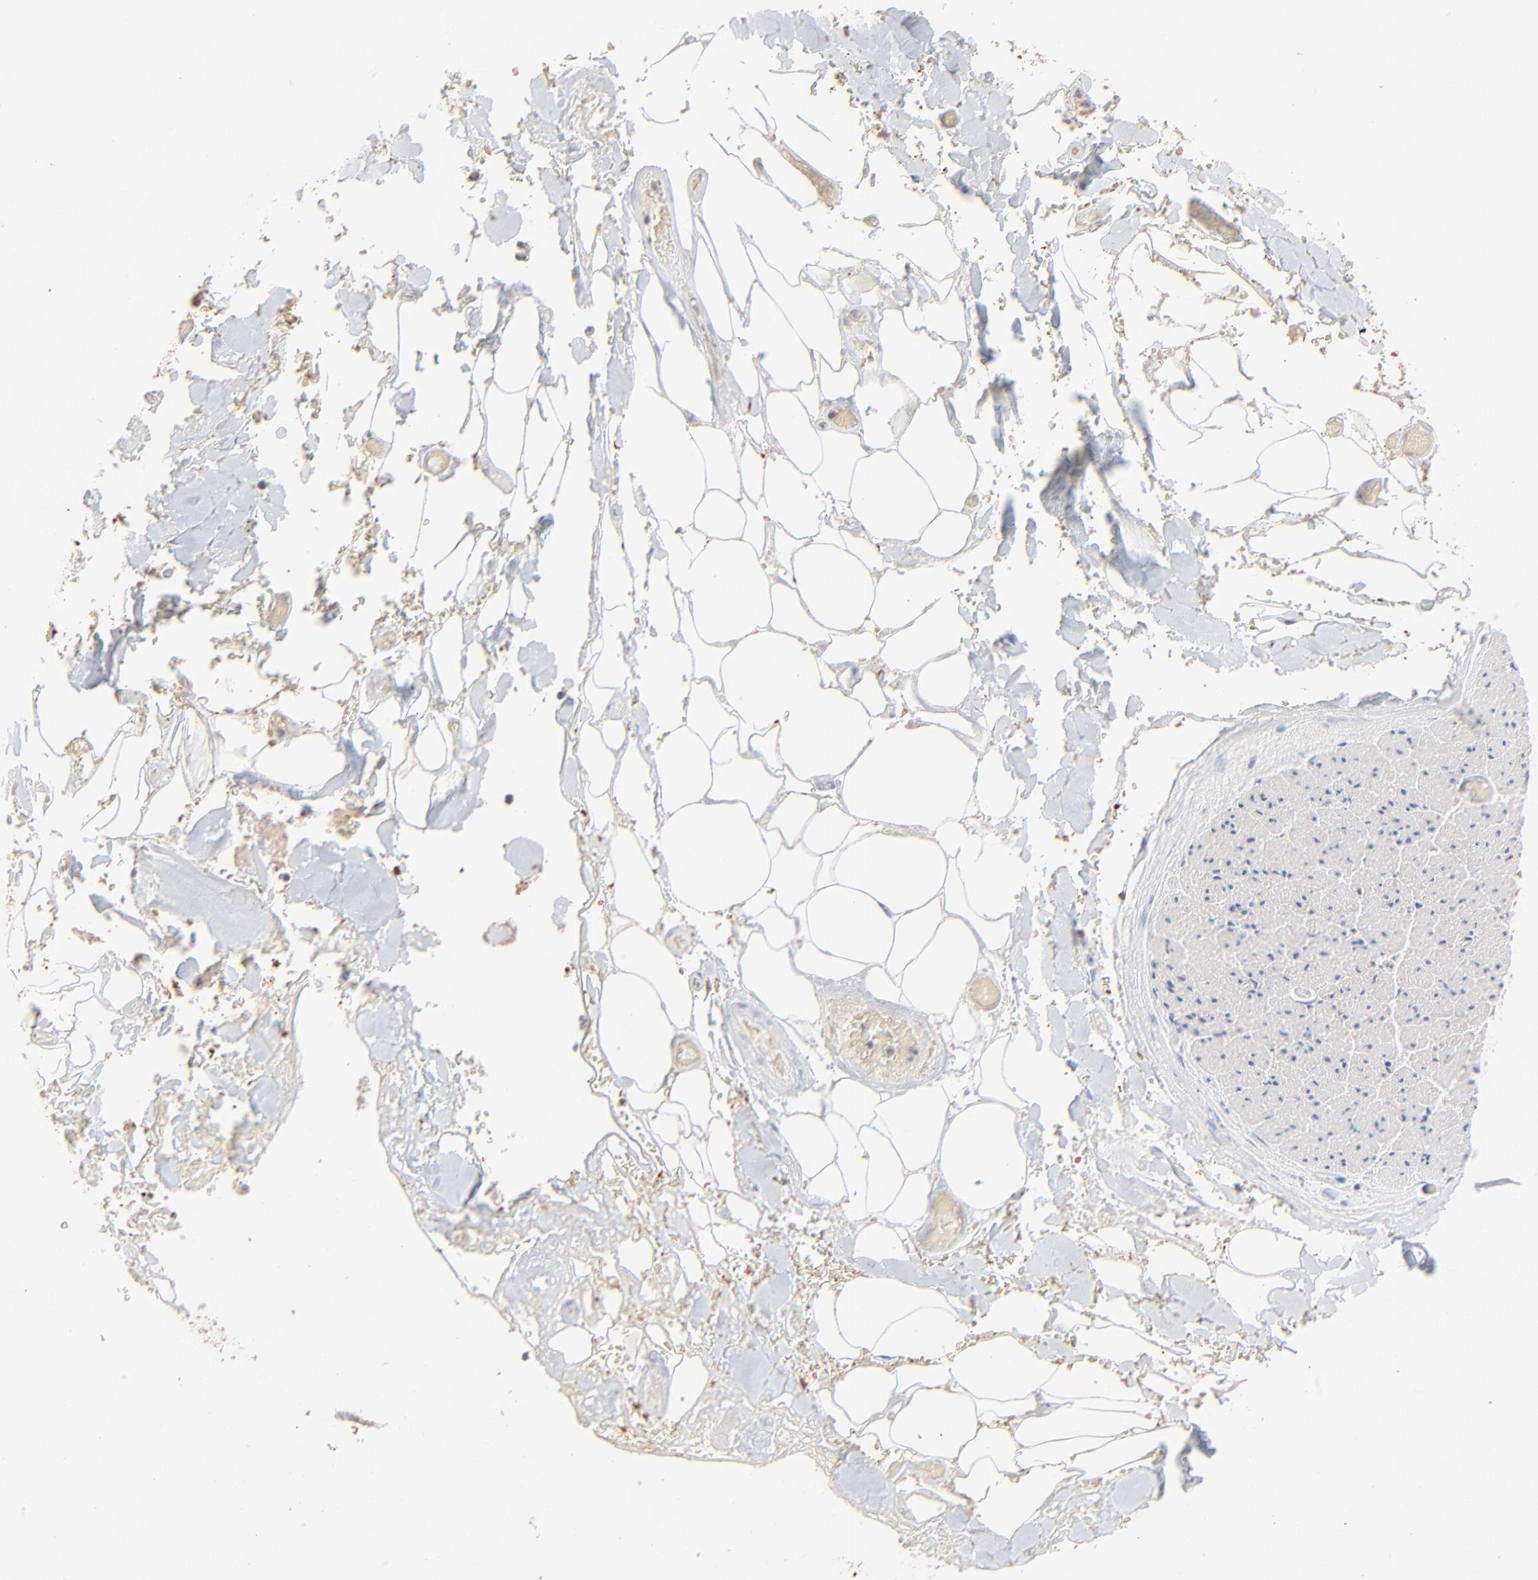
{"staining": {"intensity": "negative", "quantity": "none", "location": "none"}, "tissue": "adipose tissue", "cell_type": "Adipocytes", "image_type": "normal", "snomed": [{"axis": "morphology", "description": "Normal tissue, NOS"}, {"axis": "morphology", "description": "Cholangiocarcinoma"}, {"axis": "topography", "description": "Liver"}, {"axis": "topography", "description": "Peripheral nerve tissue"}], "caption": "Adipocytes show no significant expression in benign adipose tissue. Brightfield microscopy of immunohistochemistry stained with DAB (brown) and hematoxylin (blue), captured at high magnification.", "gene": "FANCB", "patient": {"sex": "male", "age": 50}}